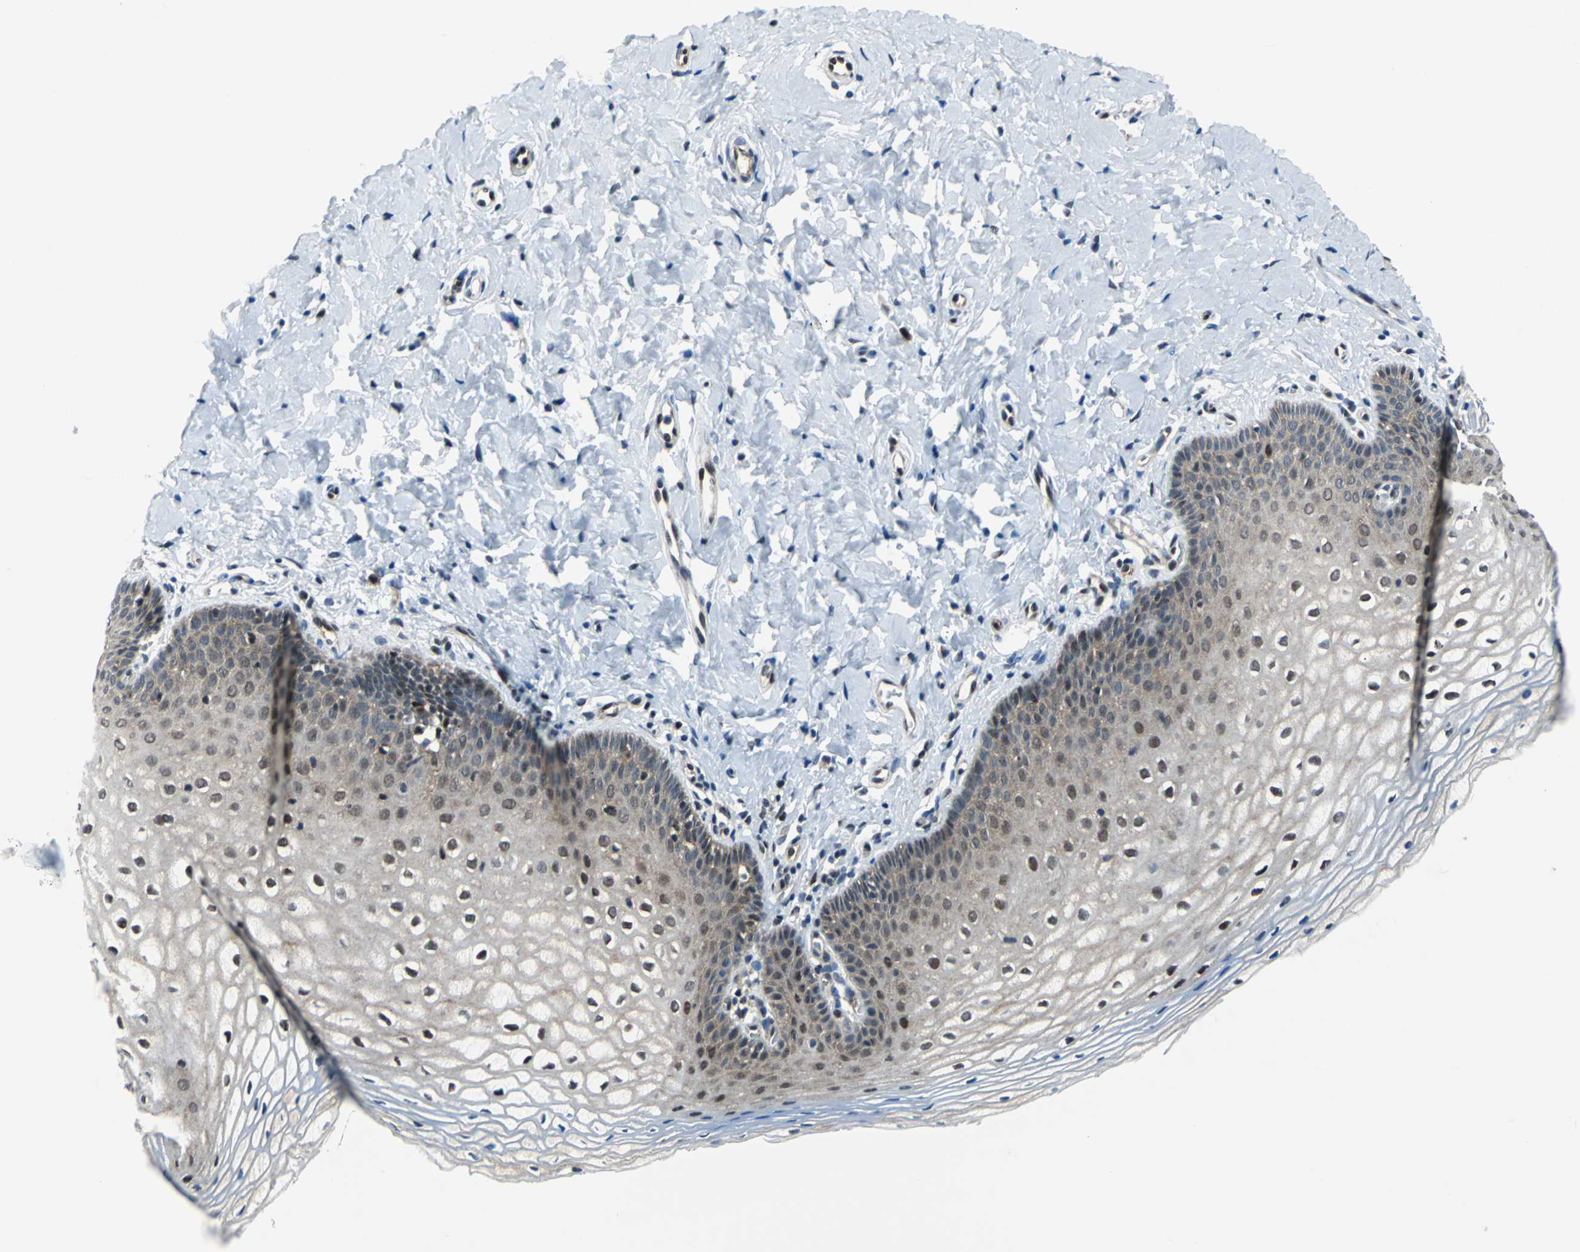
{"staining": {"intensity": "moderate", "quantity": ">75%", "location": "cytoplasmic/membranous,nuclear"}, "tissue": "vagina", "cell_type": "Squamous epithelial cells", "image_type": "normal", "snomed": [{"axis": "morphology", "description": "Normal tissue, NOS"}, {"axis": "topography", "description": "Vagina"}], "caption": "Immunohistochemistry (IHC) of unremarkable human vagina exhibits medium levels of moderate cytoplasmic/membranous,nuclear staining in about >75% of squamous epithelial cells.", "gene": "POLR3K", "patient": {"sex": "female", "age": 55}}